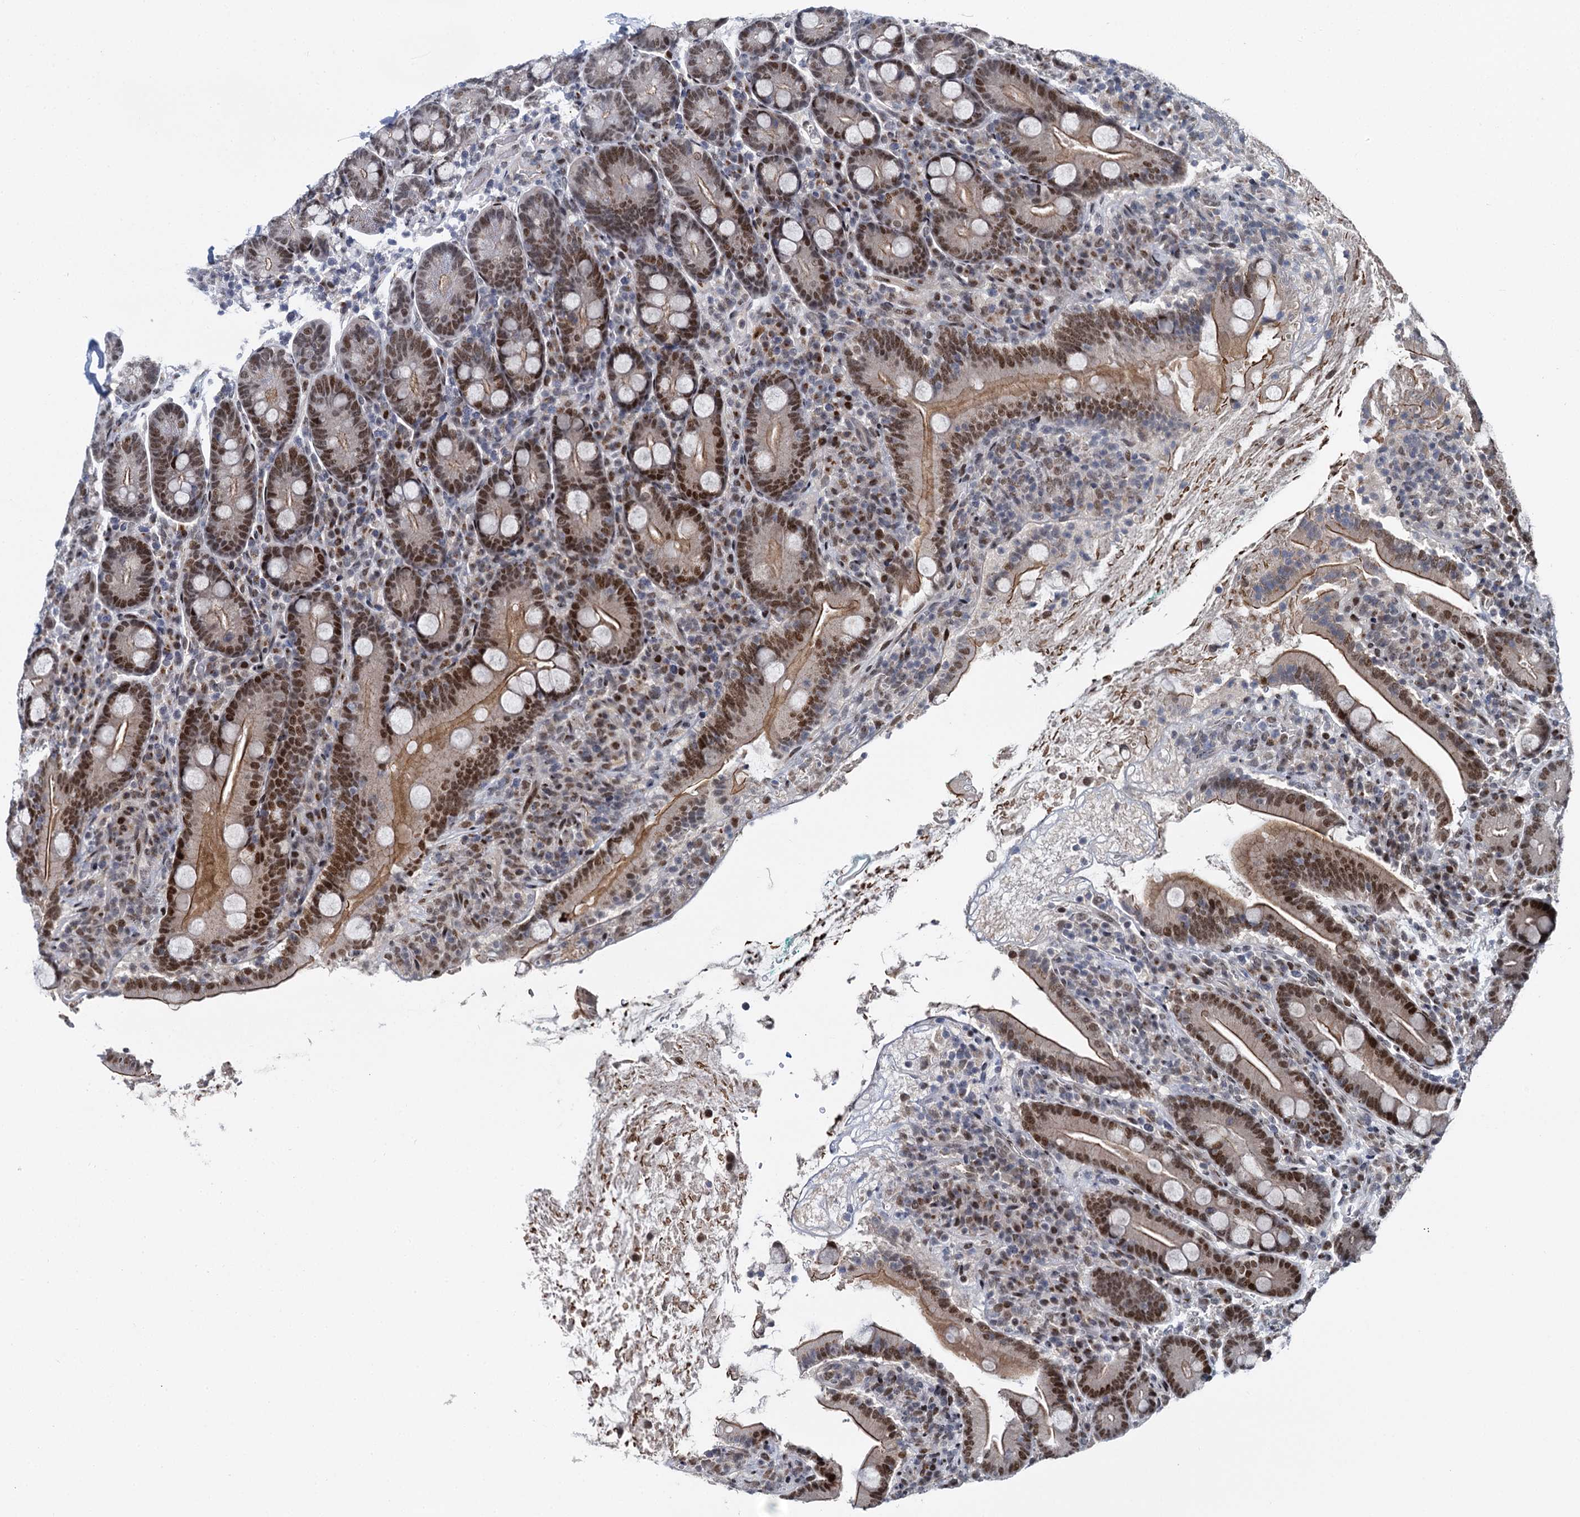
{"staining": {"intensity": "moderate", "quantity": ">75%", "location": "cytoplasmic/membranous,nuclear"}, "tissue": "duodenum", "cell_type": "Glandular cells", "image_type": "normal", "snomed": [{"axis": "morphology", "description": "Normal tissue, NOS"}, {"axis": "topography", "description": "Duodenum"}], "caption": "Moderate cytoplasmic/membranous,nuclear positivity for a protein is present in about >75% of glandular cells of unremarkable duodenum using immunohistochemistry (IHC).", "gene": "RUFY2", "patient": {"sex": "male", "age": 35}}